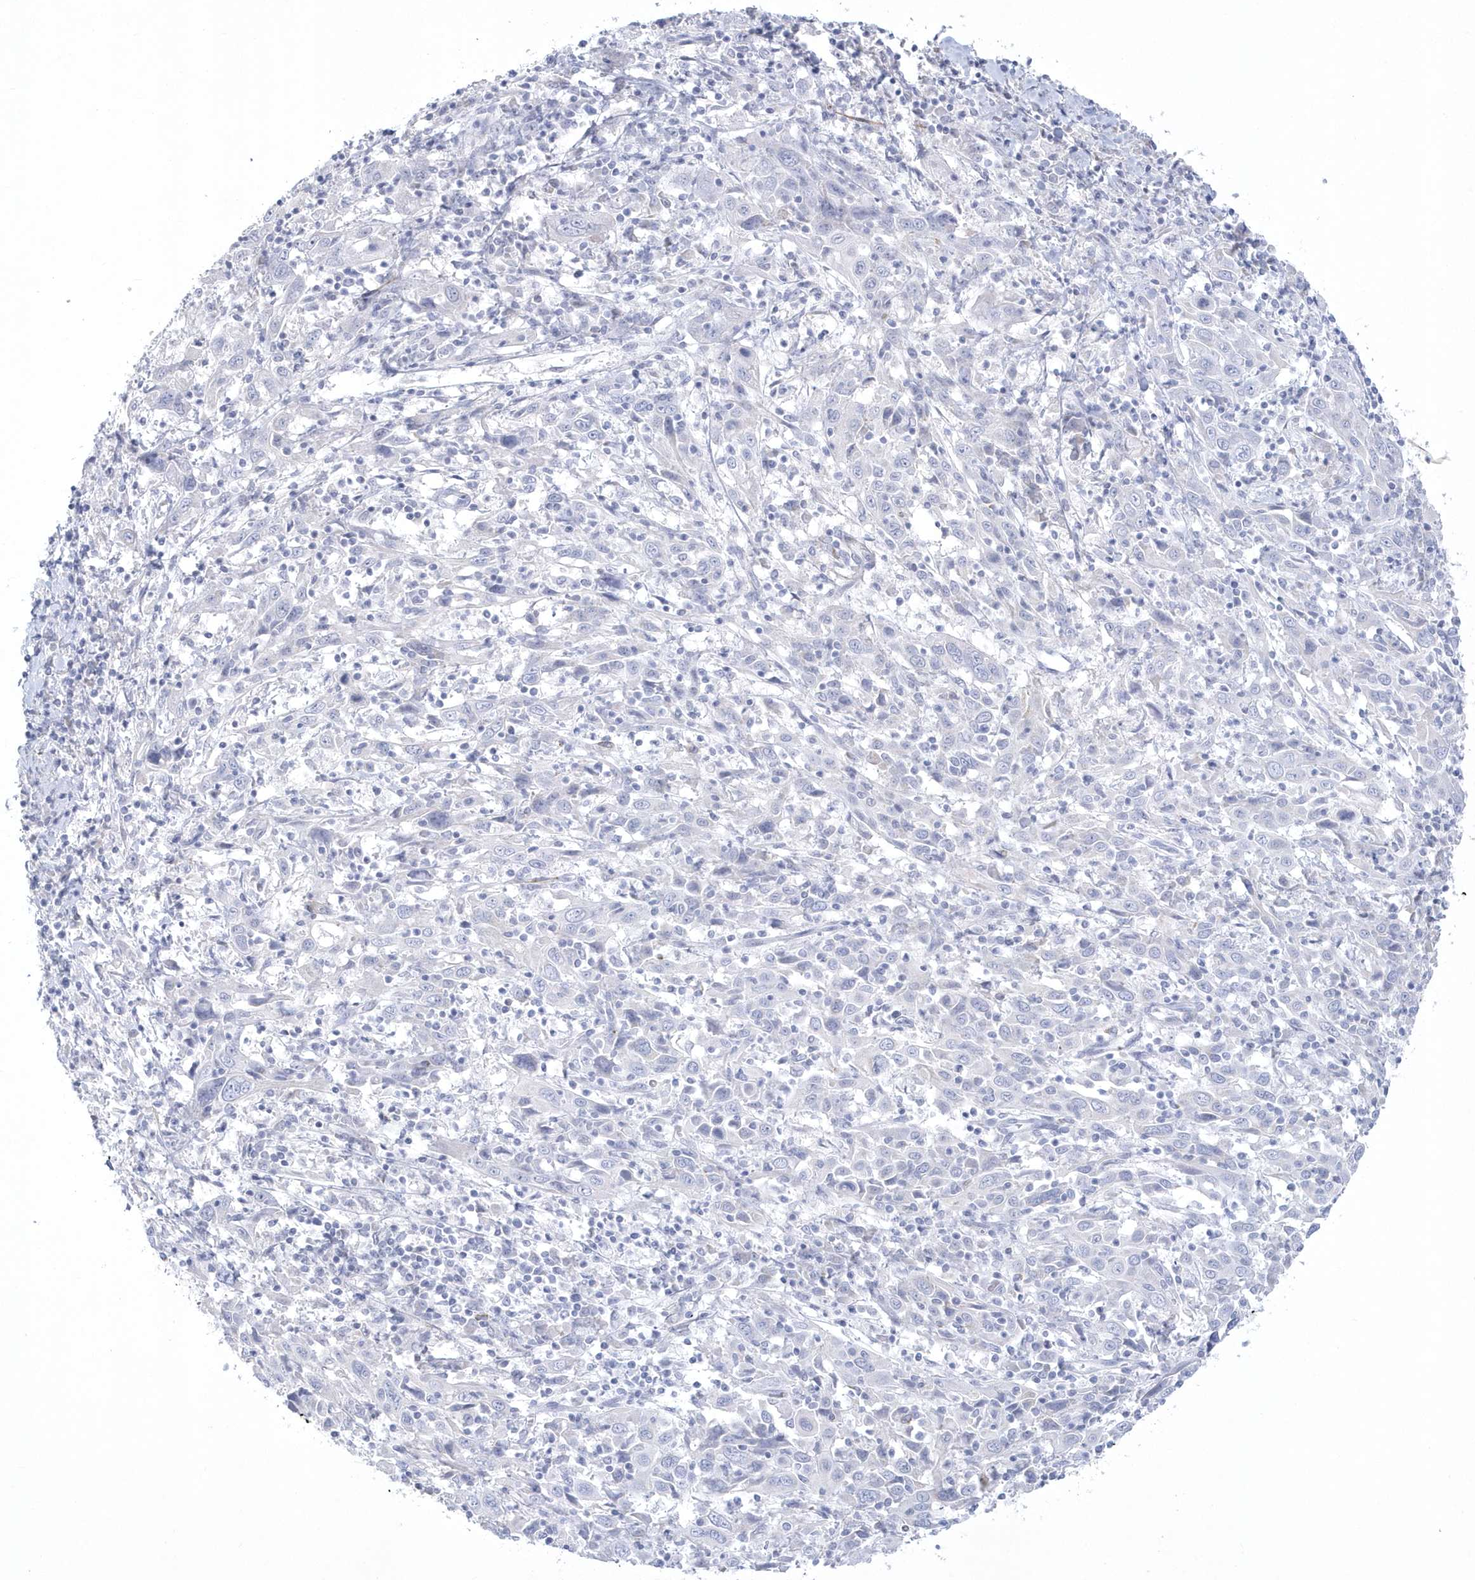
{"staining": {"intensity": "negative", "quantity": "none", "location": "none"}, "tissue": "cervical cancer", "cell_type": "Tumor cells", "image_type": "cancer", "snomed": [{"axis": "morphology", "description": "Squamous cell carcinoma, NOS"}, {"axis": "topography", "description": "Cervix"}], "caption": "An immunohistochemistry image of cervical cancer (squamous cell carcinoma) is shown. There is no staining in tumor cells of cervical cancer (squamous cell carcinoma). (DAB (3,3'-diaminobenzidine) immunohistochemistry with hematoxylin counter stain).", "gene": "WDR27", "patient": {"sex": "female", "age": 46}}